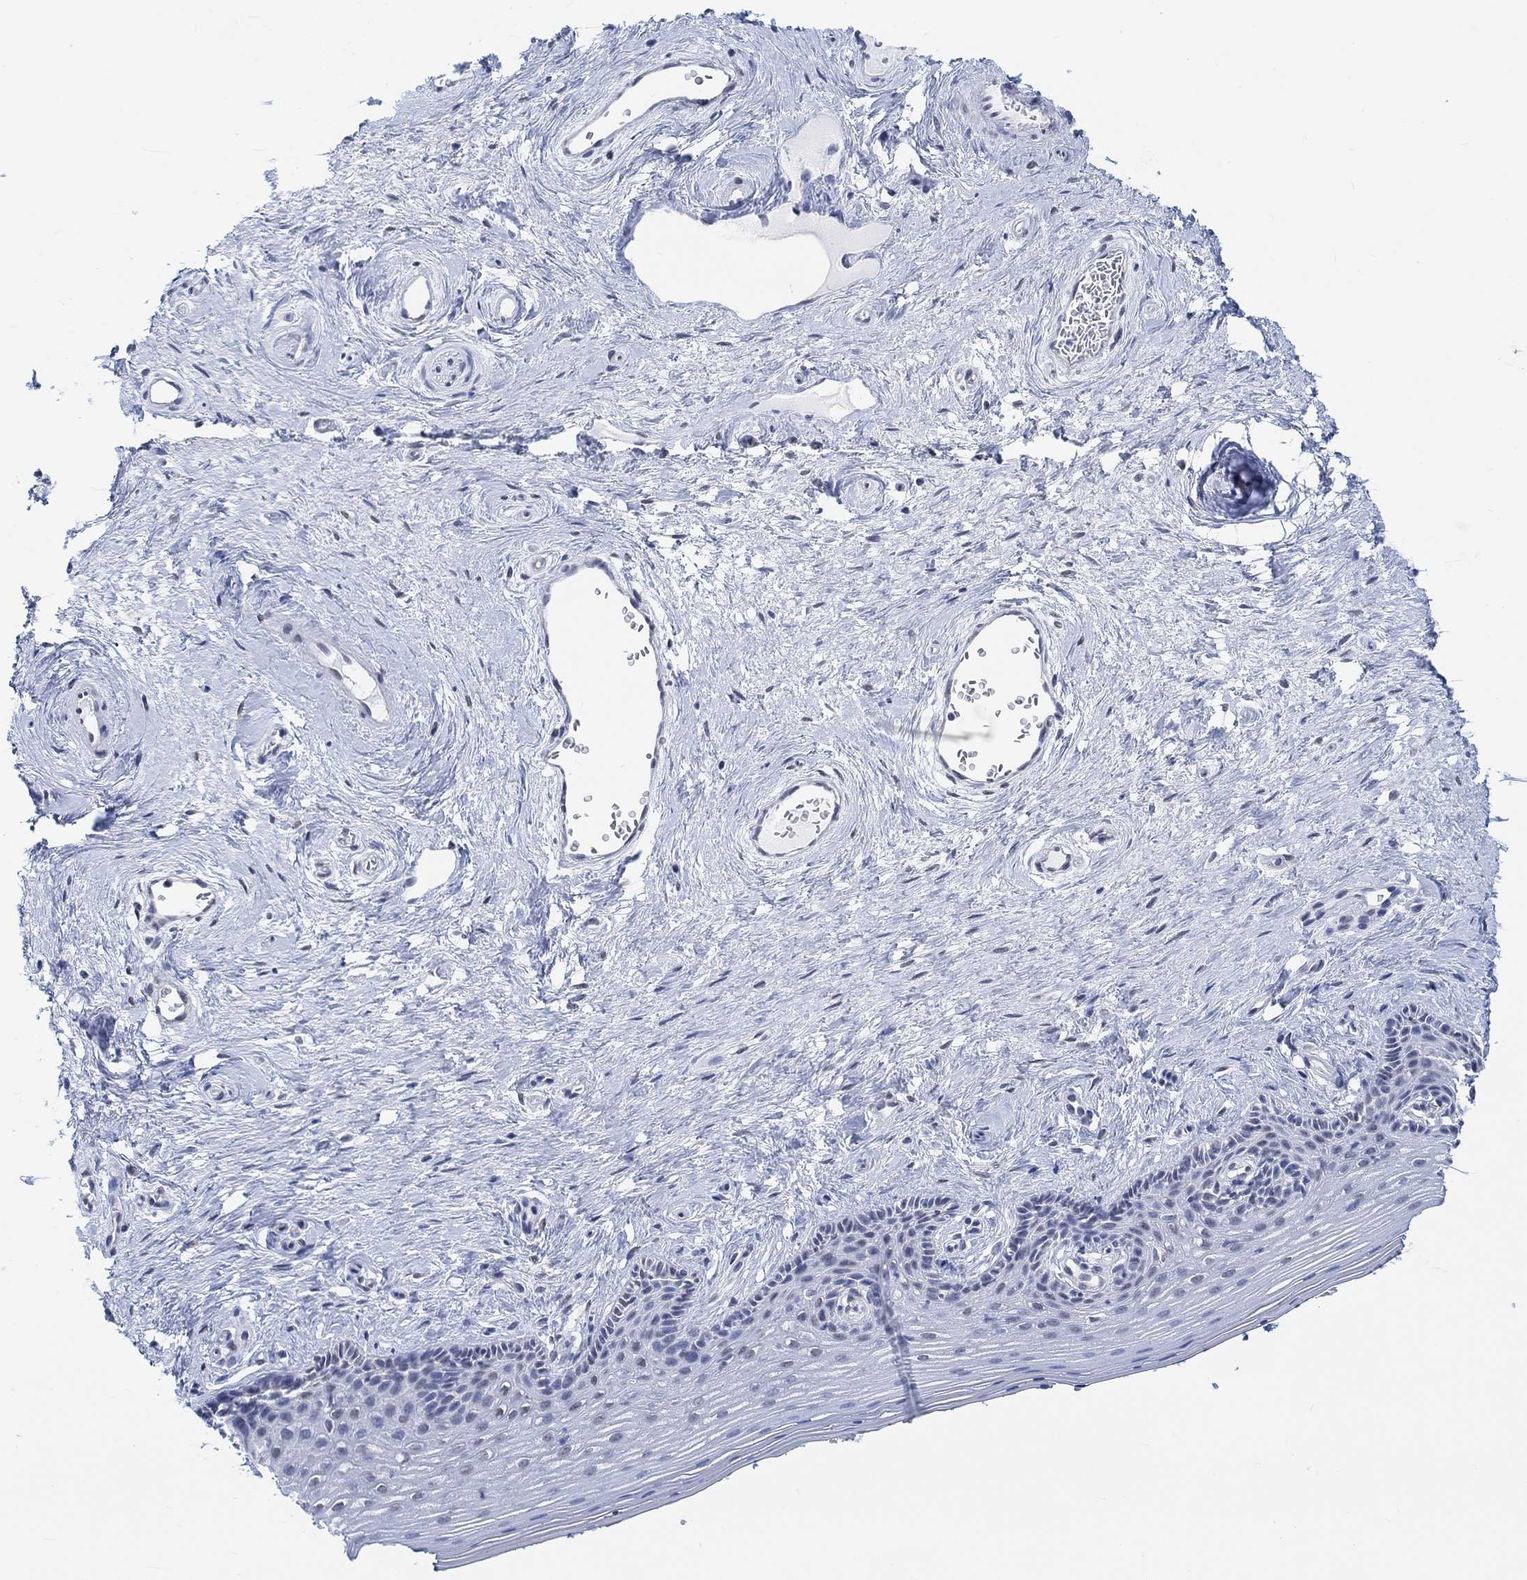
{"staining": {"intensity": "negative", "quantity": "none", "location": "none"}, "tissue": "vagina", "cell_type": "Squamous epithelial cells", "image_type": "normal", "snomed": [{"axis": "morphology", "description": "Normal tissue, NOS"}, {"axis": "topography", "description": "Vagina"}], "caption": "Immunohistochemistry image of unremarkable vagina: vagina stained with DAB (3,3'-diaminobenzidine) shows no significant protein expression in squamous epithelial cells. (DAB immunohistochemistry (IHC), high magnification).", "gene": "PURG", "patient": {"sex": "female", "age": 45}}